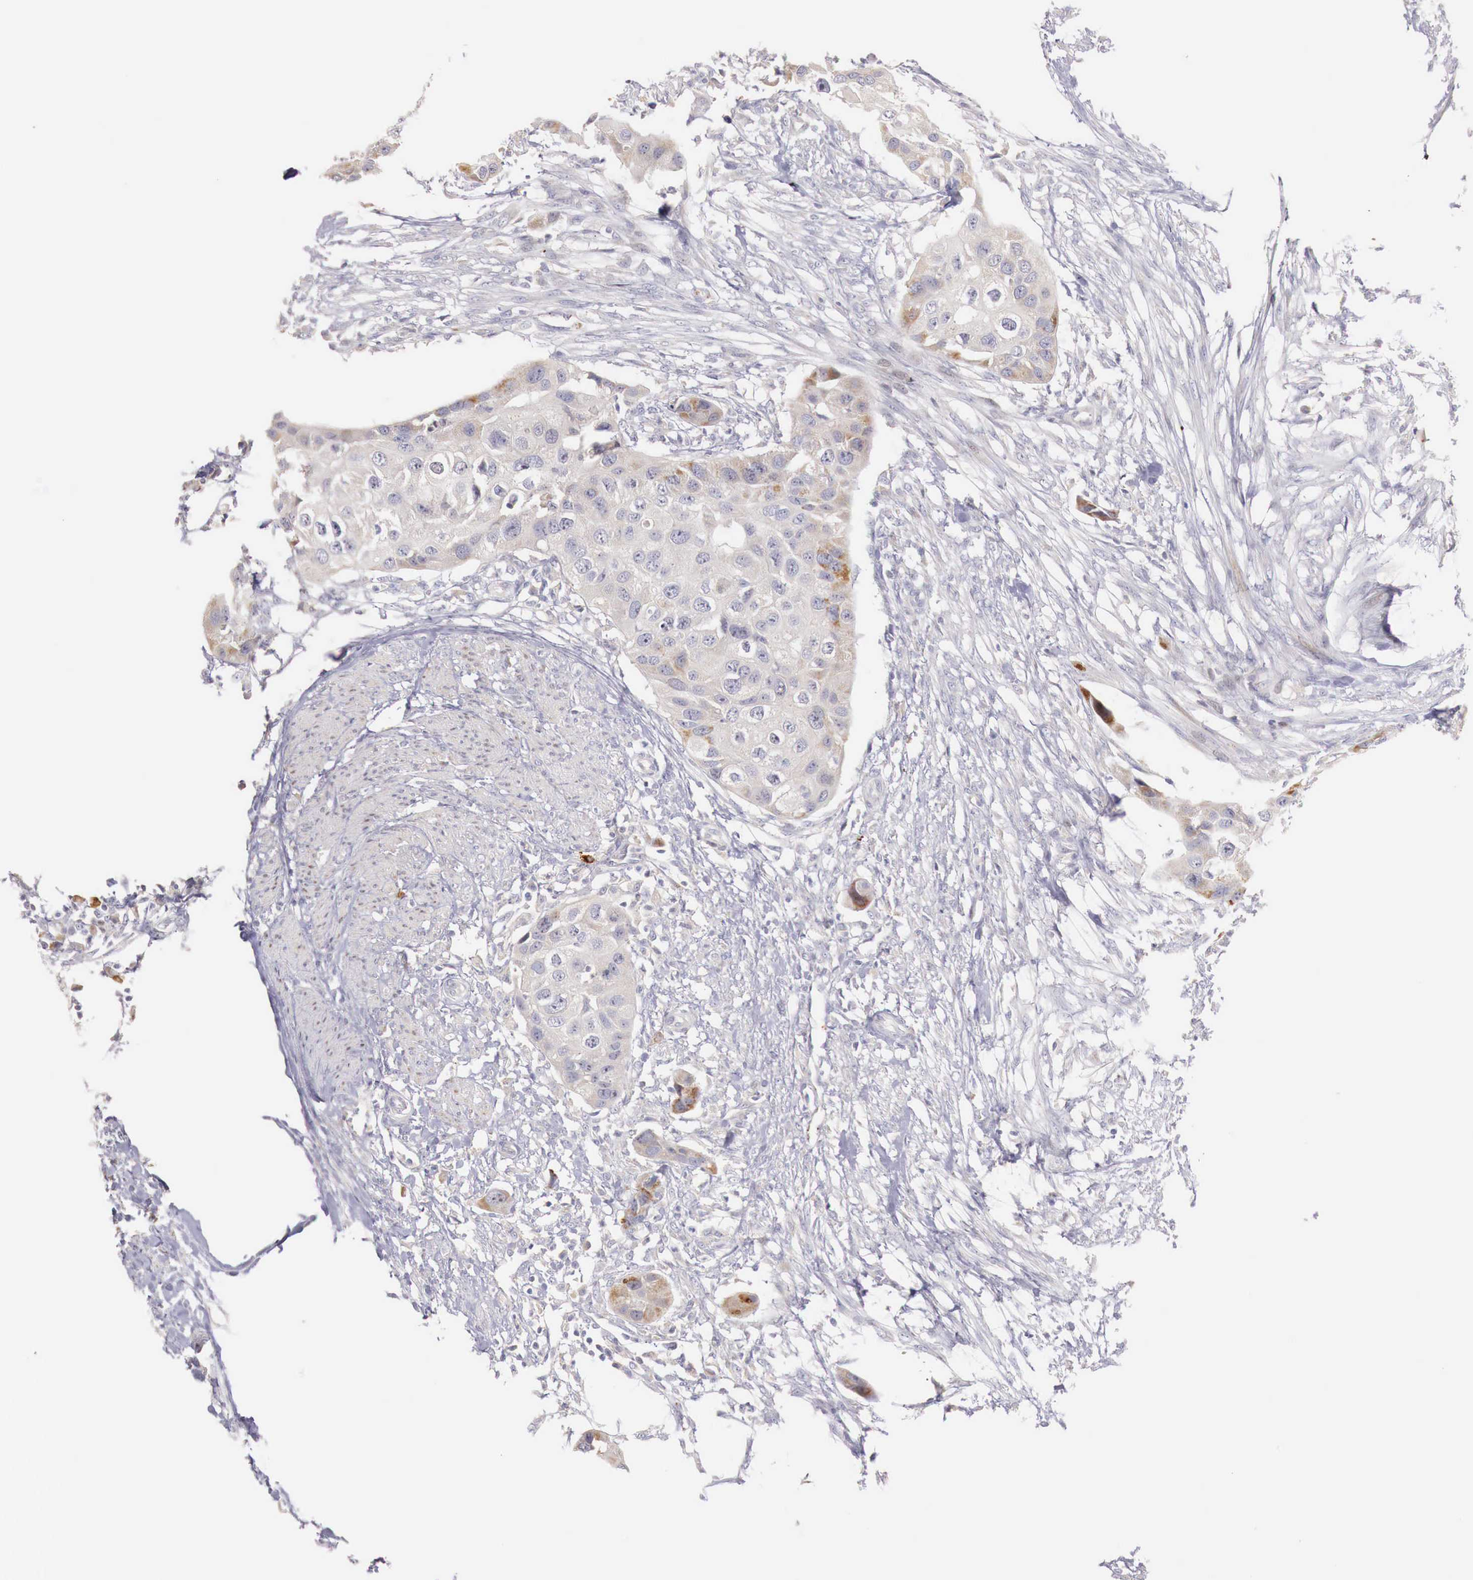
{"staining": {"intensity": "weak", "quantity": "<25%", "location": "none"}, "tissue": "urothelial cancer", "cell_type": "Tumor cells", "image_type": "cancer", "snomed": [{"axis": "morphology", "description": "Urothelial carcinoma, High grade"}, {"axis": "topography", "description": "Urinary bladder"}], "caption": "This is an immunohistochemistry image of urothelial carcinoma (high-grade). There is no positivity in tumor cells.", "gene": "CLCN5", "patient": {"sex": "male", "age": 55}}